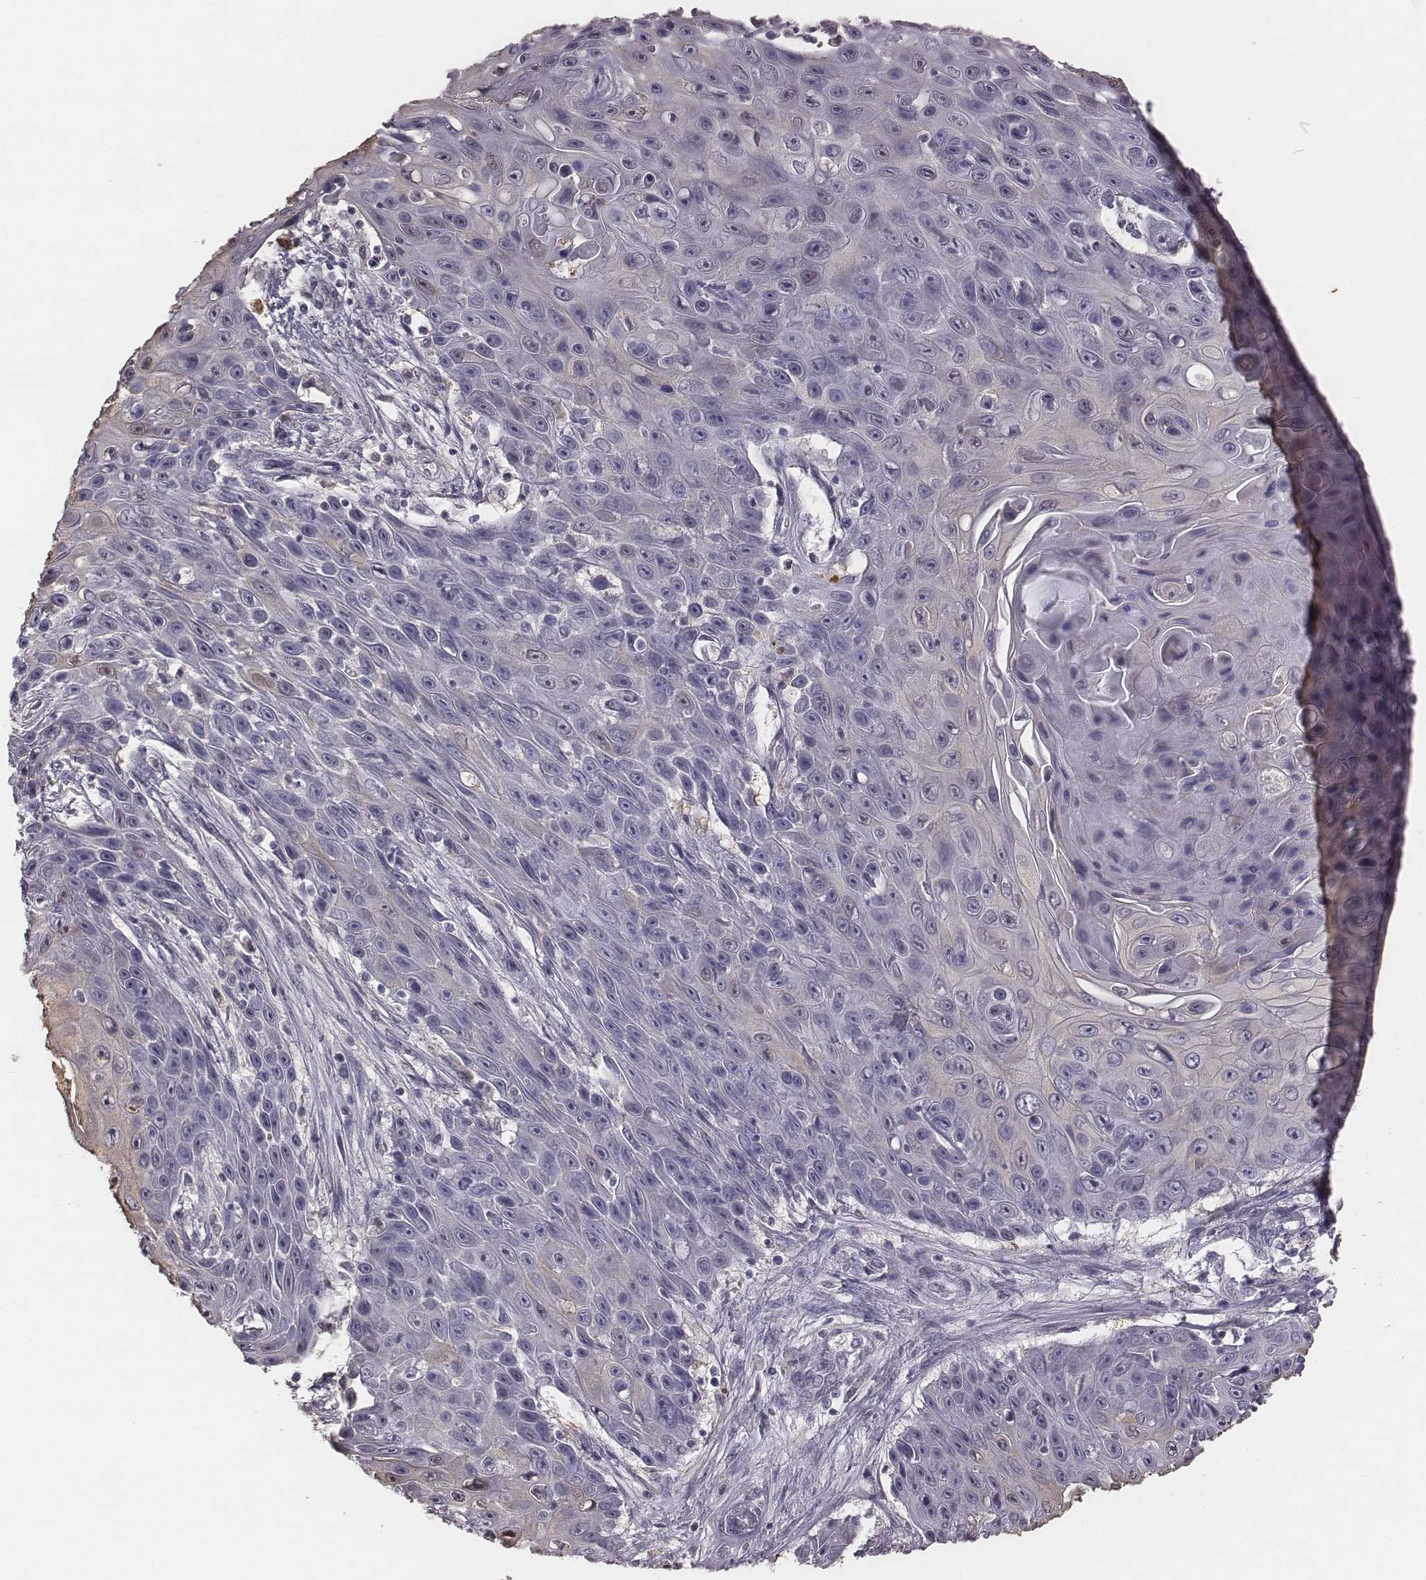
{"staining": {"intensity": "negative", "quantity": "none", "location": "none"}, "tissue": "skin cancer", "cell_type": "Tumor cells", "image_type": "cancer", "snomed": [{"axis": "morphology", "description": "Squamous cell carcinoma, NOS"}, {"axis": "topography", "description": "Skin"}], "caption": "Human skin cancer stained for a protein using IHC exhibits no expression in tumor cells.", "gene": "C6orf58", "patient": {"sex": "male", "age": 82}}